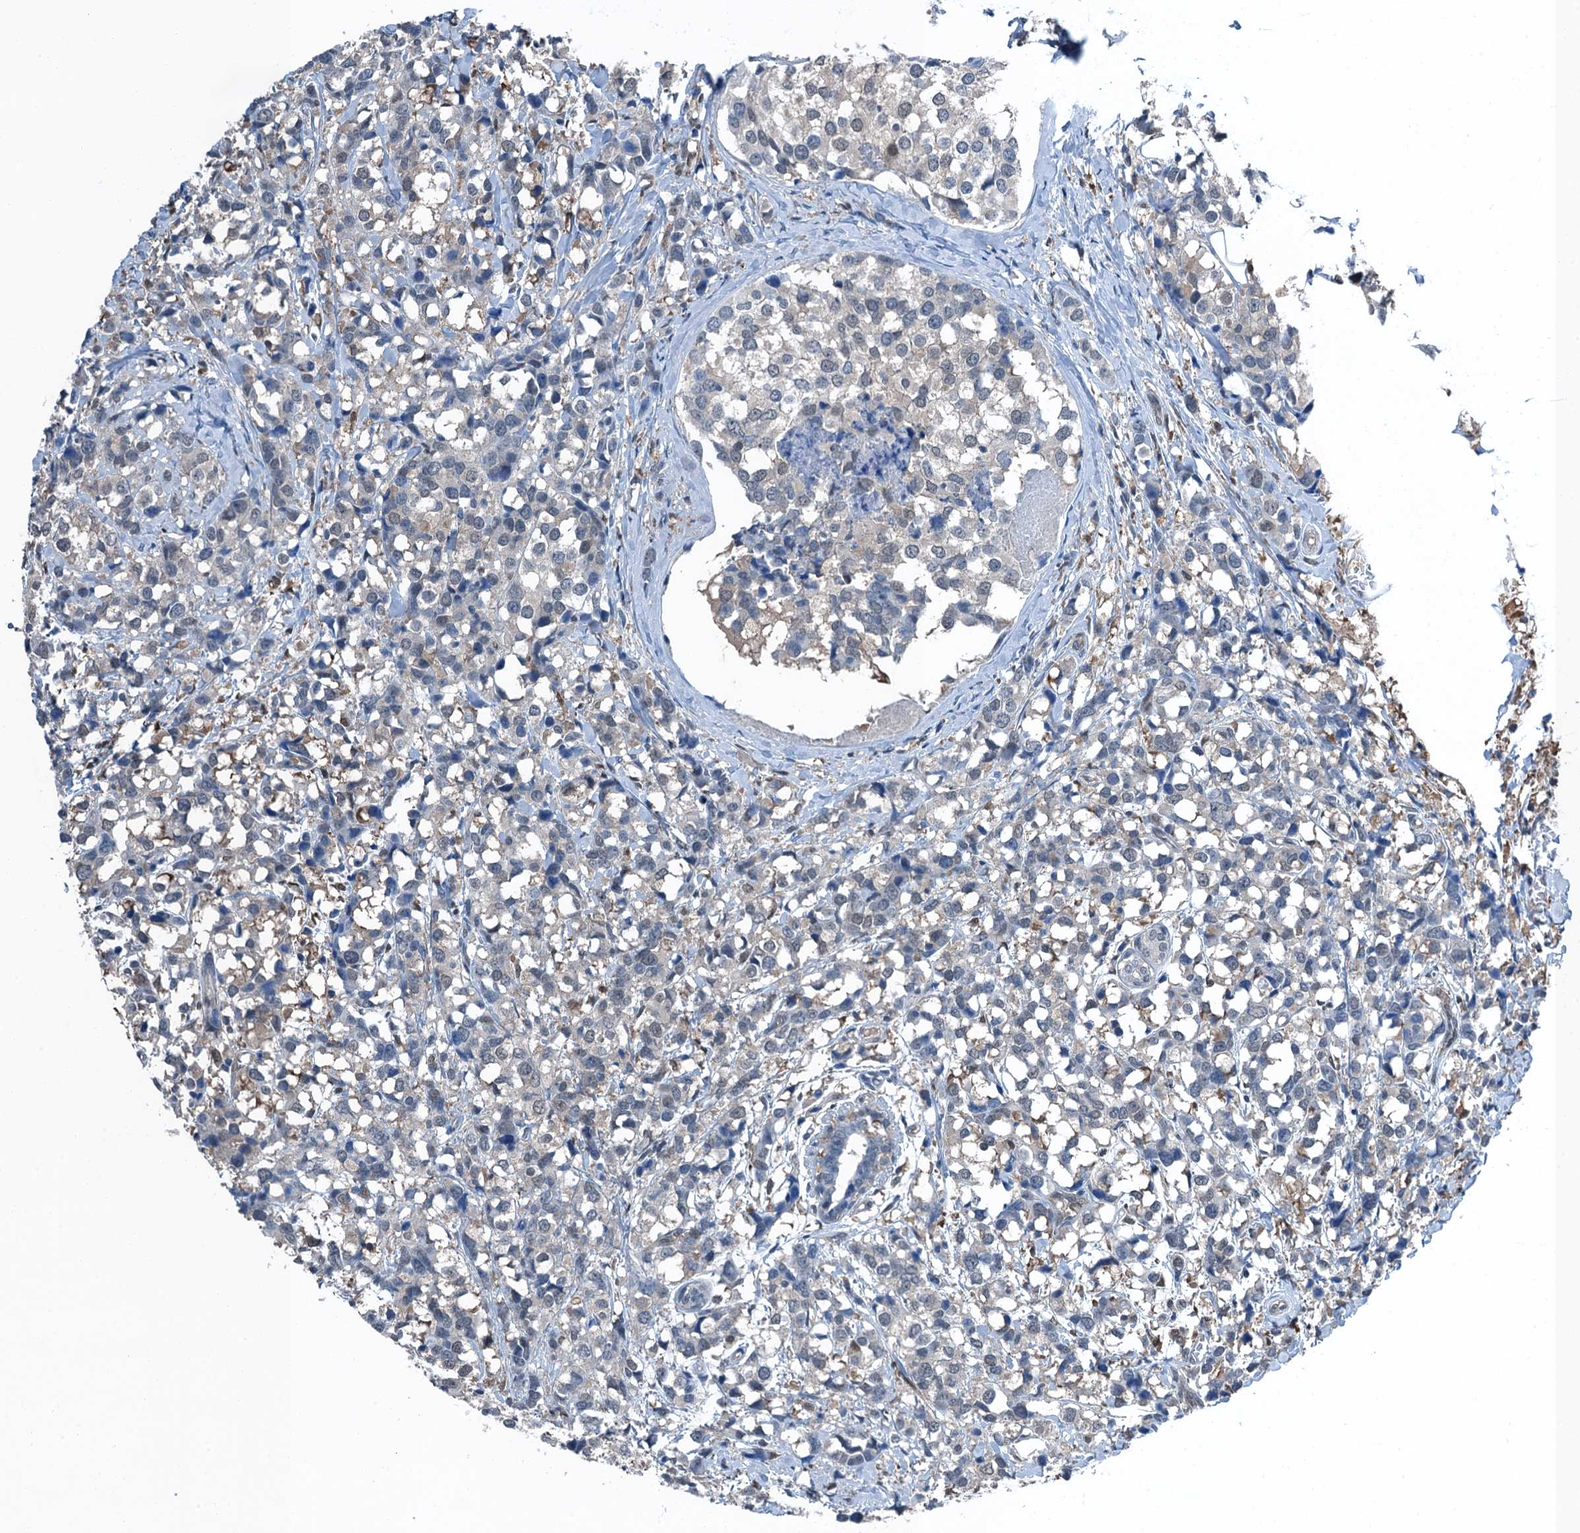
{"staining": {"intensity": "negative", "quantity": "none", "location": "none"}, "tissue": "breast cancer", "cell_type": "Tumor cells", "image_type": "cancer", "snomed": [{"axis": "morphology", "description": "Lobular carcinoma"}, {"axis": "topography", "description": "Breast"}], "caption": "High power microscopy photomicrograph of an immunohistochemistry micrograph of breast cancer, revealing no significant expression in tumor cells.", "gene": "RNH1", "patient": {"sex": "female", "age": 59}}